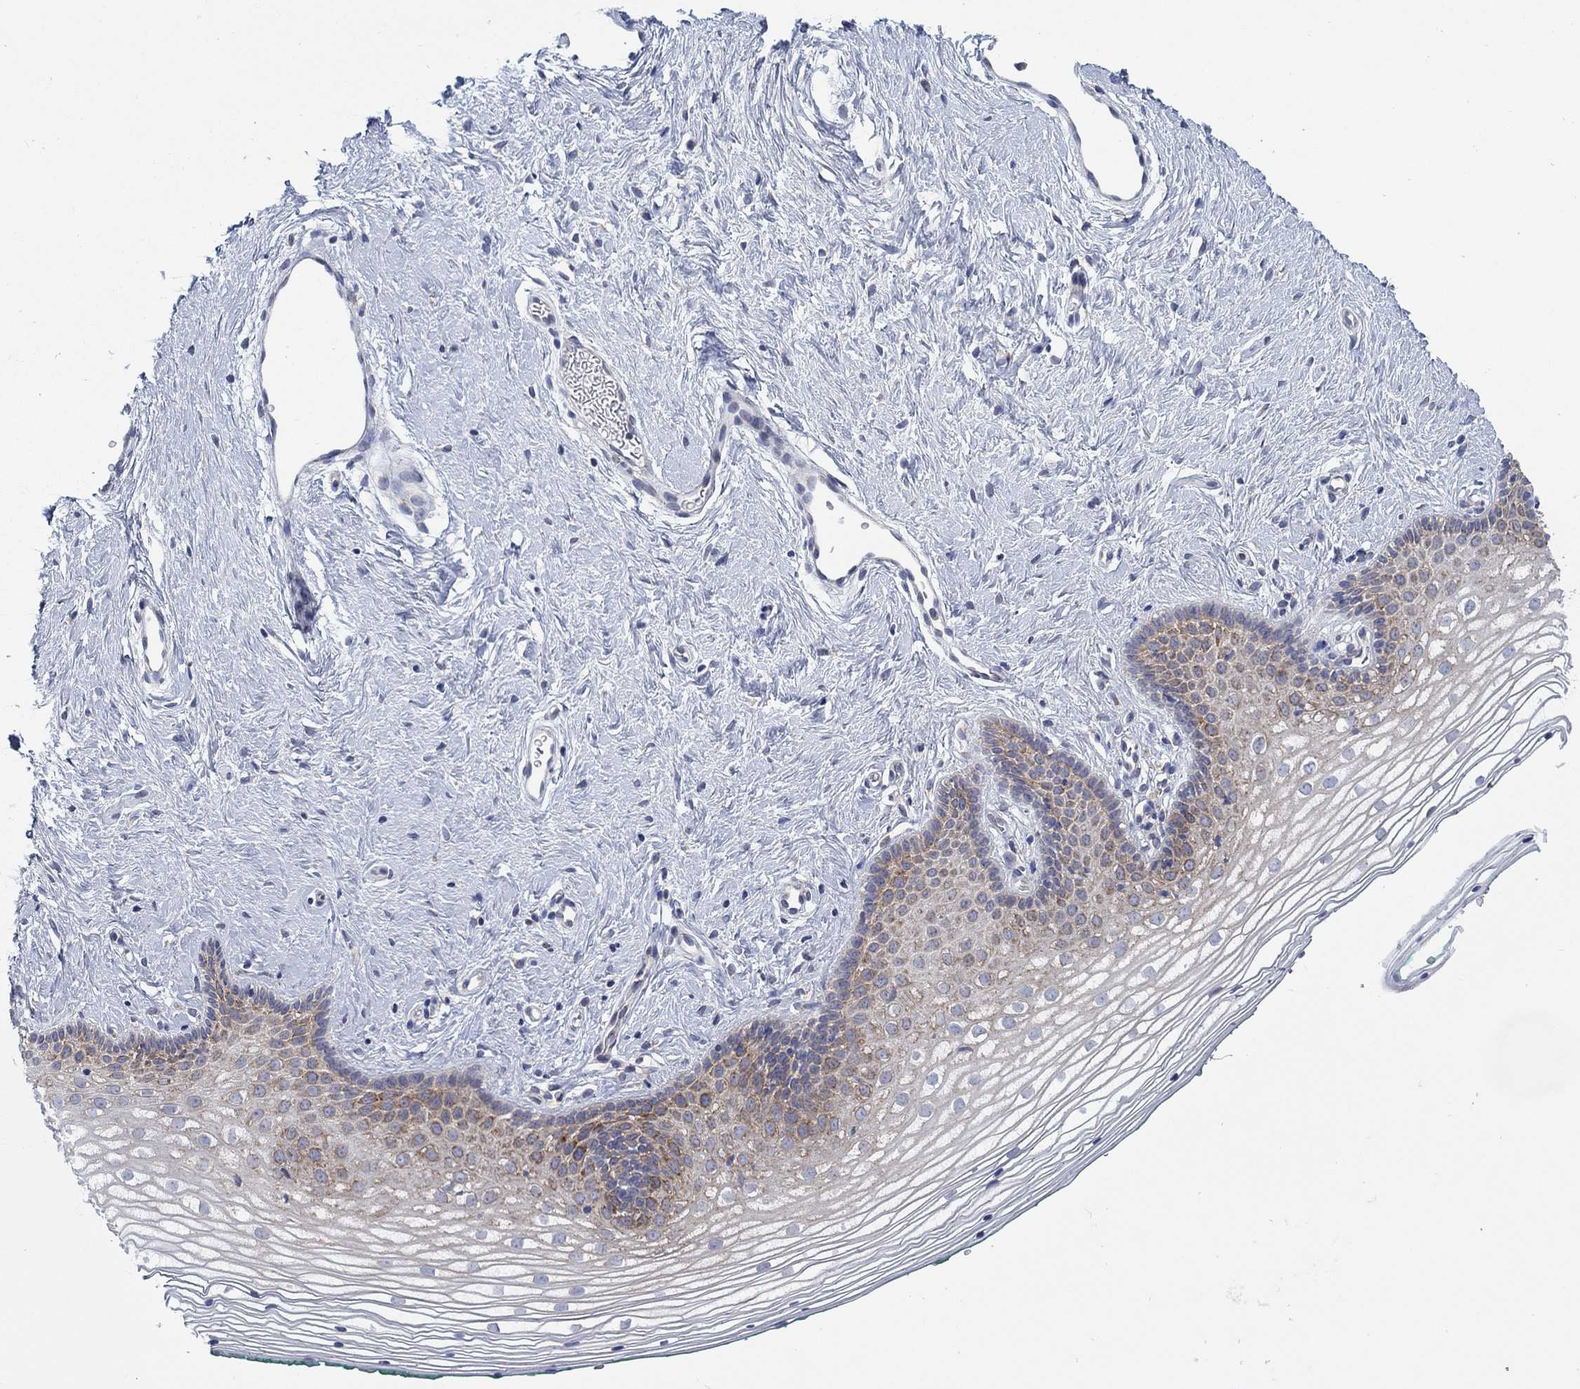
{"staining": {"intensity": "strong", "quantity": "<25%", "location": "cytoplasmic/membranous"}, "tissue": "vagina", "cell_type": "Squamous epithelial cells", "image_type": "normal", "snomed": [{"axis": "morphology", "description": "Normal tissue, NOS"}, {"axis": "topography", "description": "Vagina"}], "caption": "This image exhibits IHC staining of normal vagina, with medium strong cytoplasmic/membranous positivity in approximately <25% of squamous epithelial cells.", "gene": "TMEM59", "patient": {"sex": "female", "age": 36}}